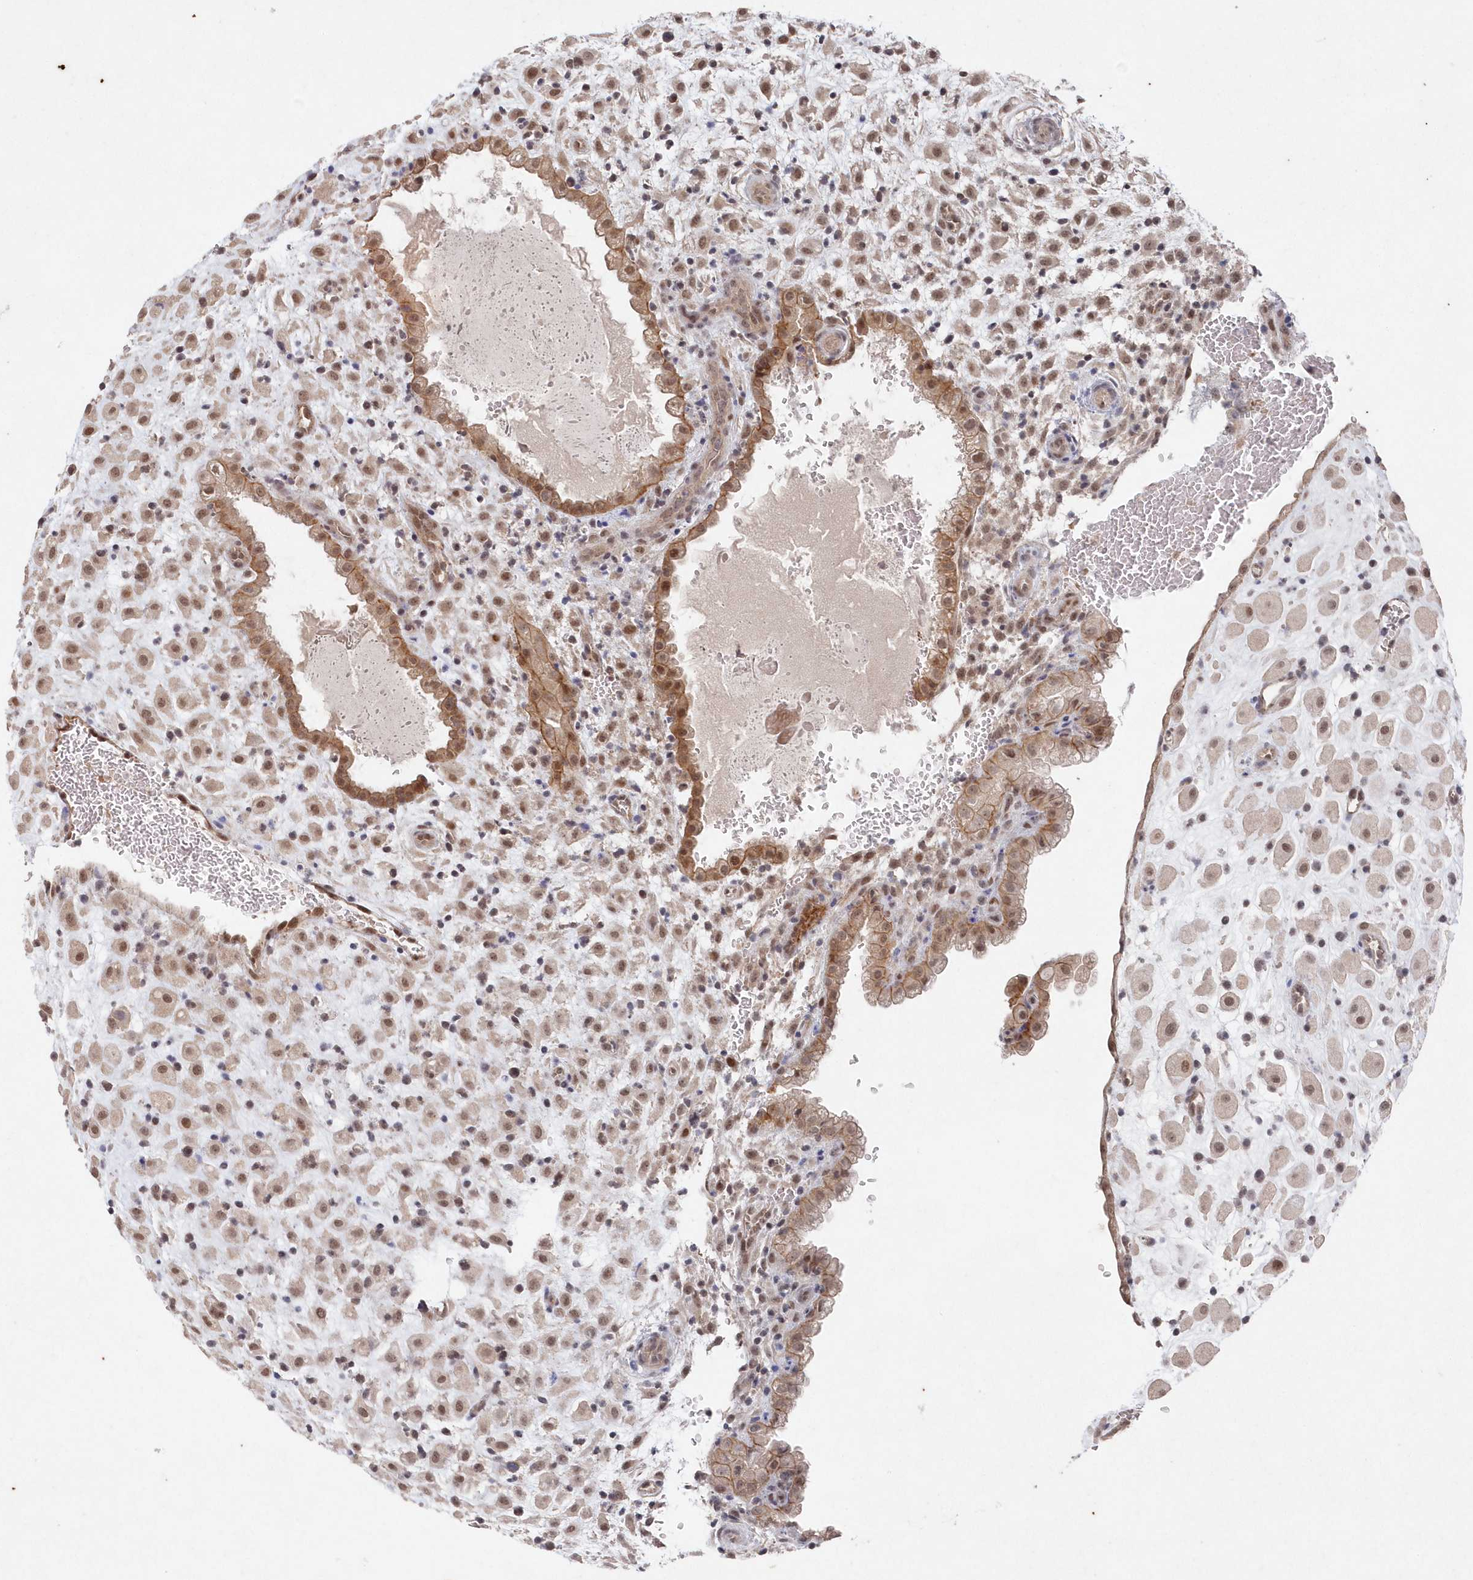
{"staining": {"intensity": "moderate", "quantity": ">75%", "location": "nuclear"}, "tissue": "placenta", "cell_type": "Decidual cells", "image_type": "normal", "snomed": [{"axis": "morphology", "description": "Normal tissue, NOS"}, {"axis": "topography", "description": "Placenta"}], "caption": "Immunohistochemistry (IHC) staining of benign placenta, which exhibits medium levels of moderate nuclear positivity in approximately >75% of decidual cells indicating moderate nuclear protein positivity. The staining was performed using DAB (brown) for protein detection and nuclei were counterstained in hematoxylin (blue).", "gene": "VSIG2", "patient": {"sex": "female", "age": 35}}